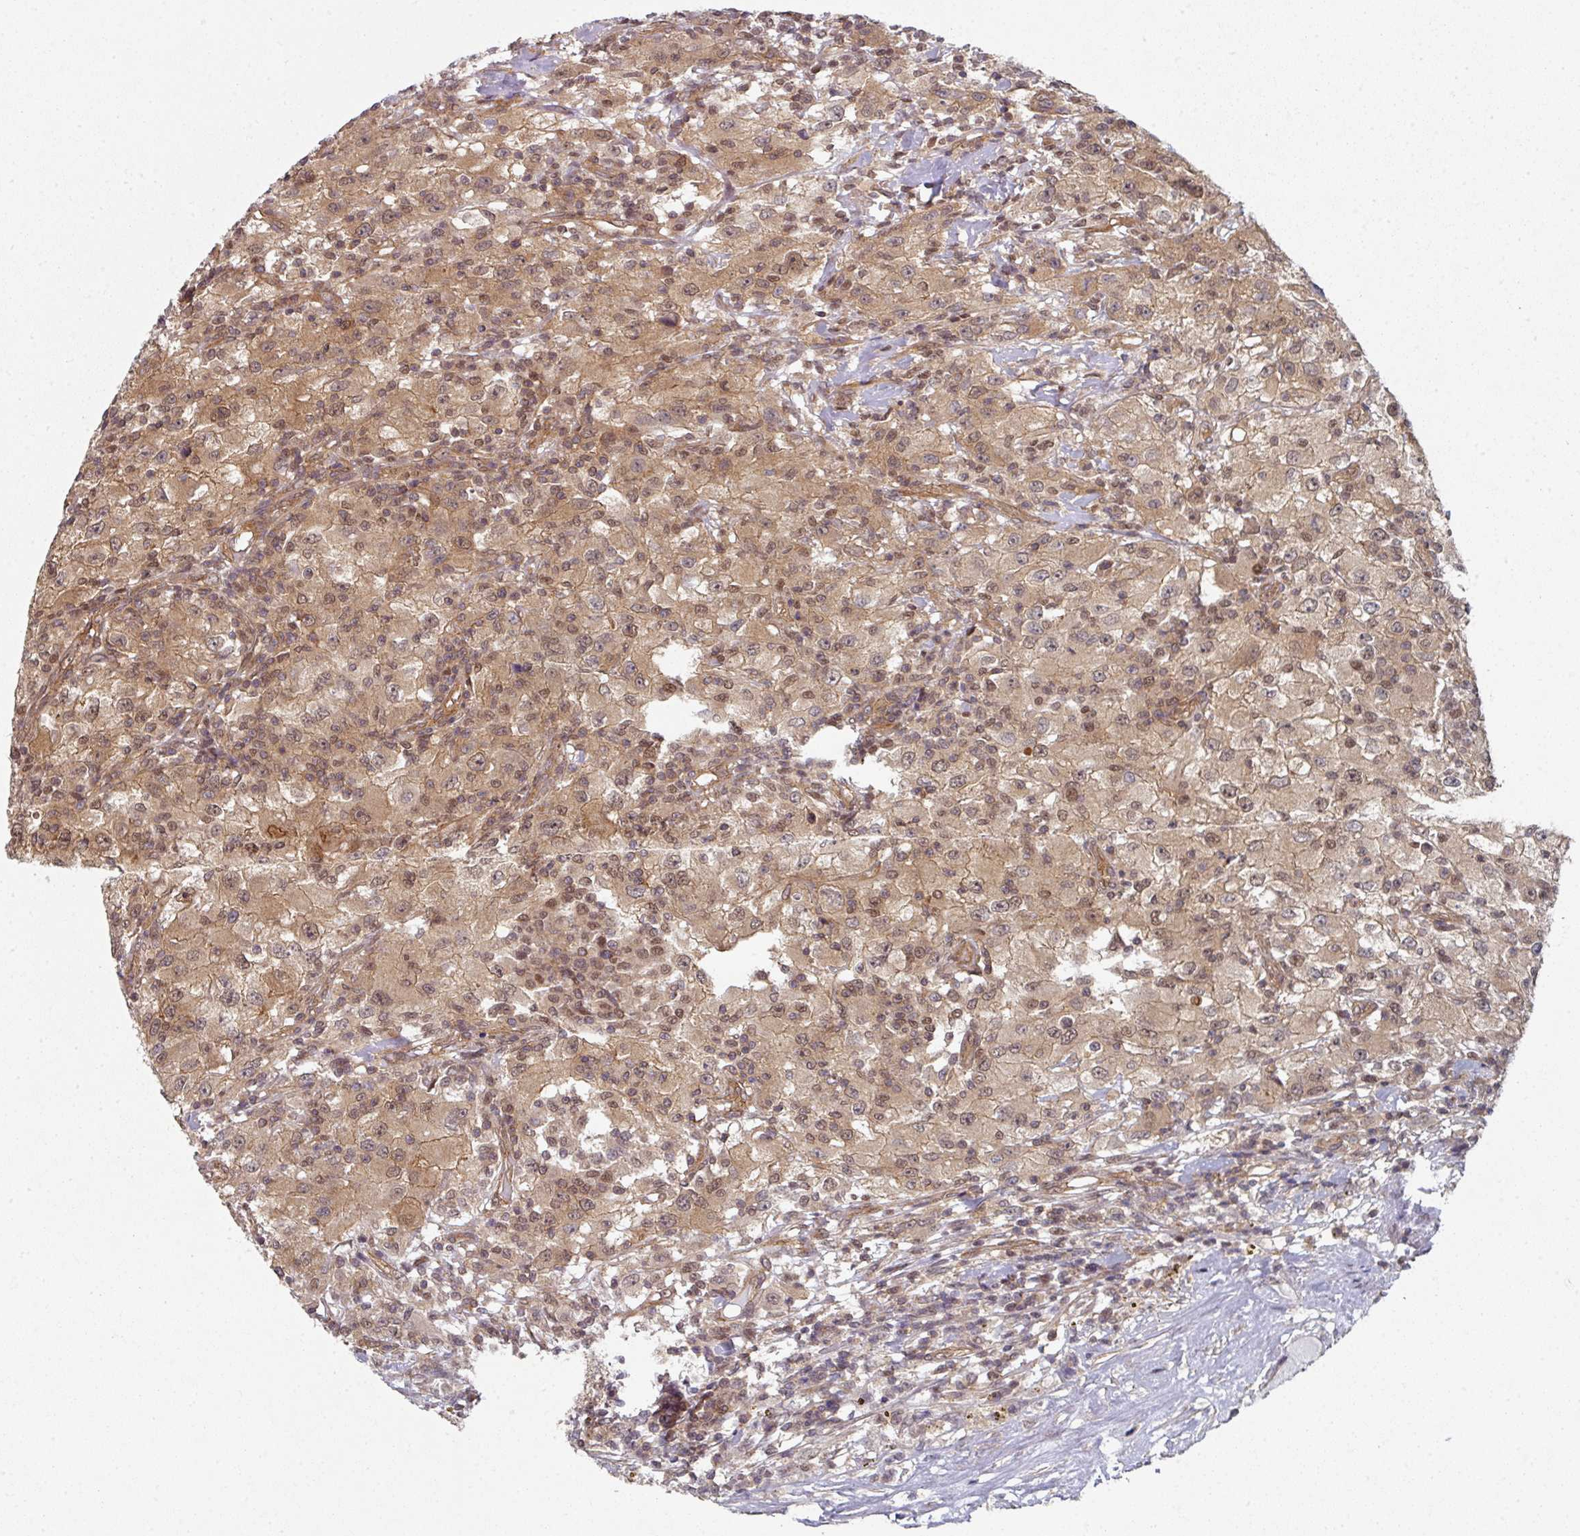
{"staining": {"intensity": "moderate", "quantity": ">75%", "location": "cytoplasmic/membranous,nuclear"}, "tissue": "renal cancer", "cell_type": "Tumor cells", "image_type": "cancer", "snomed": [{"axis": "morphology", "description": "Adenocarcinoma, NOS"}, {"axis": "topography", "description": "Kidney"}], "caption": "This is an image of immunohistochemistry (IHC) staining of adenocarcinoma (renal), which shows moderate positivity in the cytoplasmic/membranous and nuclear of tumor cells.", "gene": "PSME3IP1", "patient": {"sex": "female", "age": 67}}